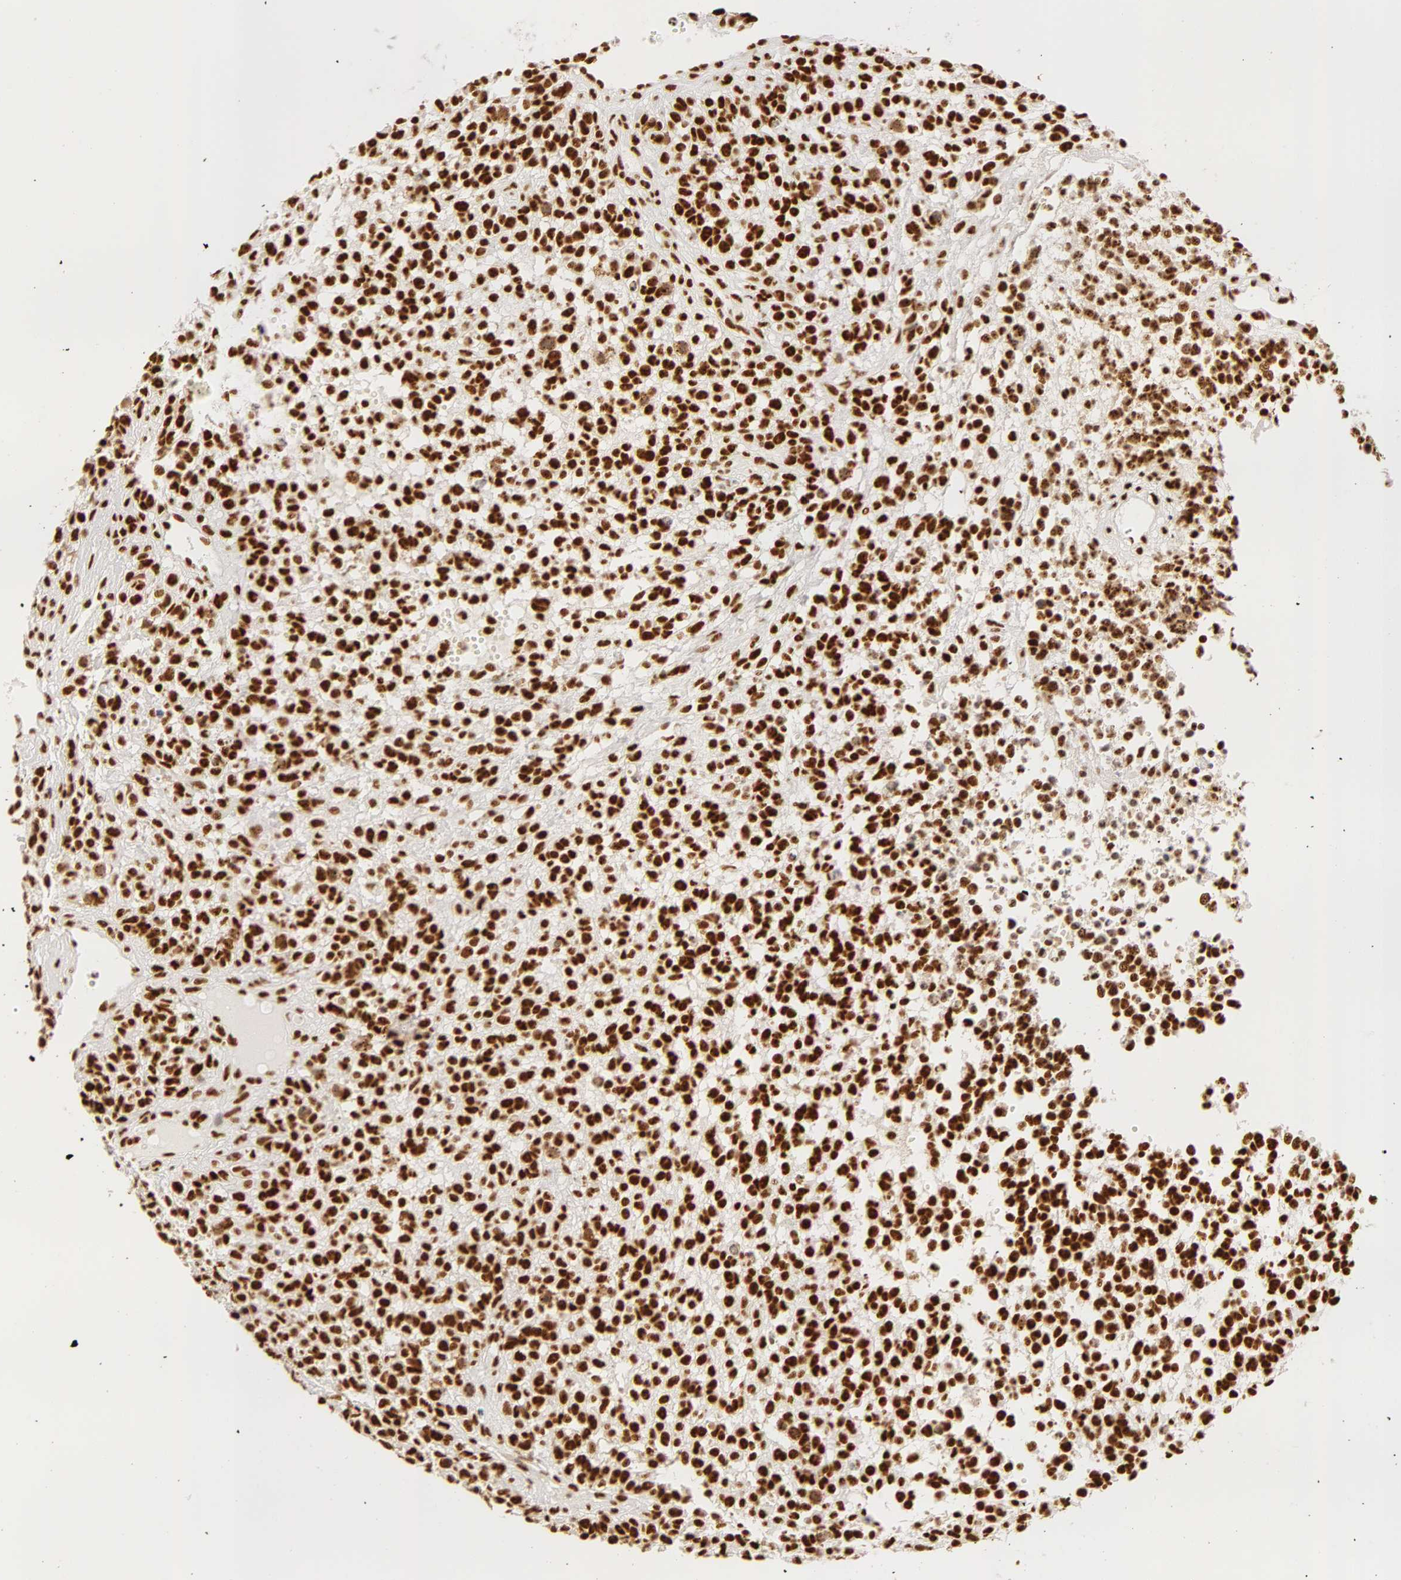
{"staining": {"intensity": "strong", "quantity": ">75%", "location": "nuclear"}, "tissue": "glioma", "cell_type": "Tumor cells", "image_type": "cancer", "snomed": [{"axis": "morphology", "description": "Glioma, malignant, High grade"}, {"axis": "topography", "description": "Brain"}], "caption": "Protein positivity by IHC reveals strong nuclear staining in approximately >75% of tumor cells in glioma. (brown staining indicates protein expression, while blue staining denotes nuclei).", "gene": "RBM39", "patient": {"sex": "male", "age": 66}}